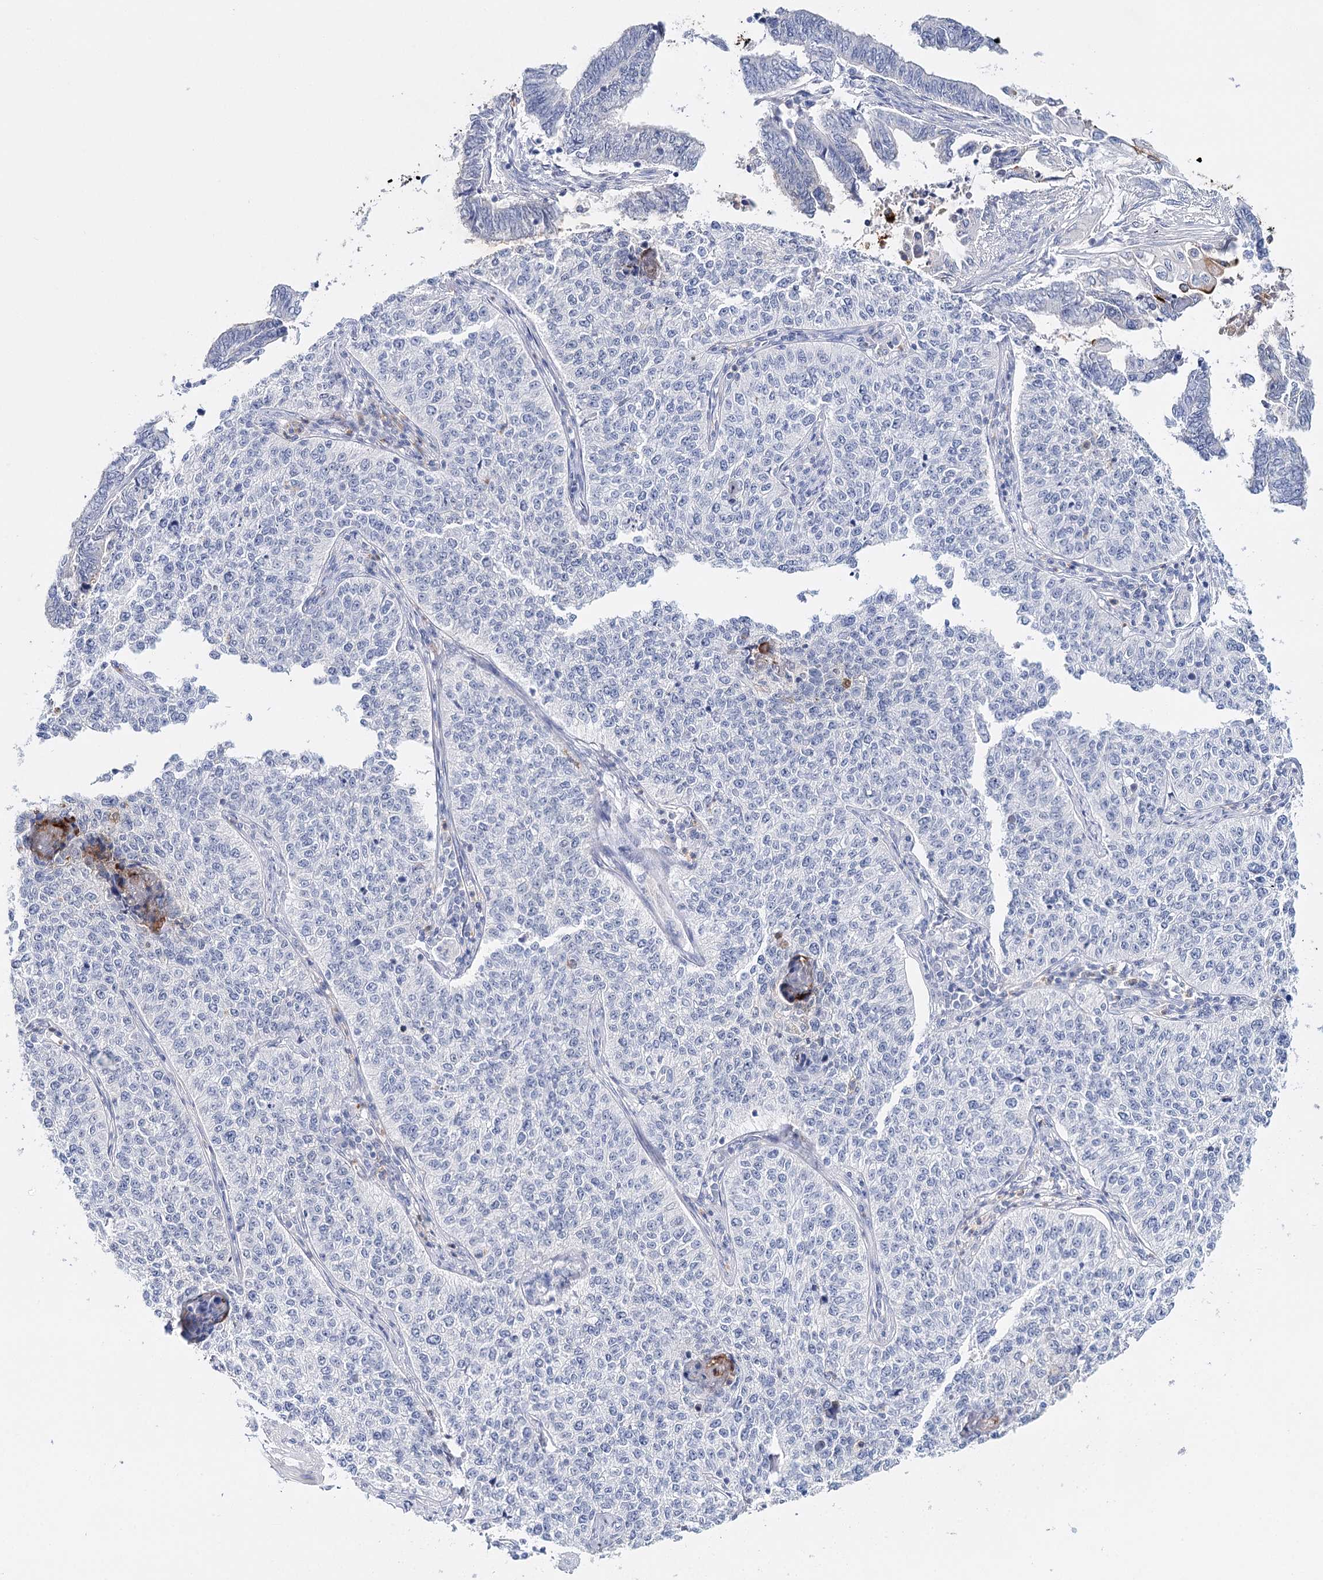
{"staining": {"intensity": "negative", "quantity": "none", "location": "none"}, "tissue": "cervical cancer", "cell_type": "Tumor cells", "image_type": "cancer", "snomed": [{"axis": "morphology", "description": "Squamous cell carcinoma, NOS"}, {"axis": "topography", "description": "Cervix"}], "caption": "A histopathology image of cervical cancer (squamous cell carcinoma) stained for a protein exhibits no brown staining in tumor cells.", "gene": "CEACAM8", "patient": {"sex": "female", "age": 35}}